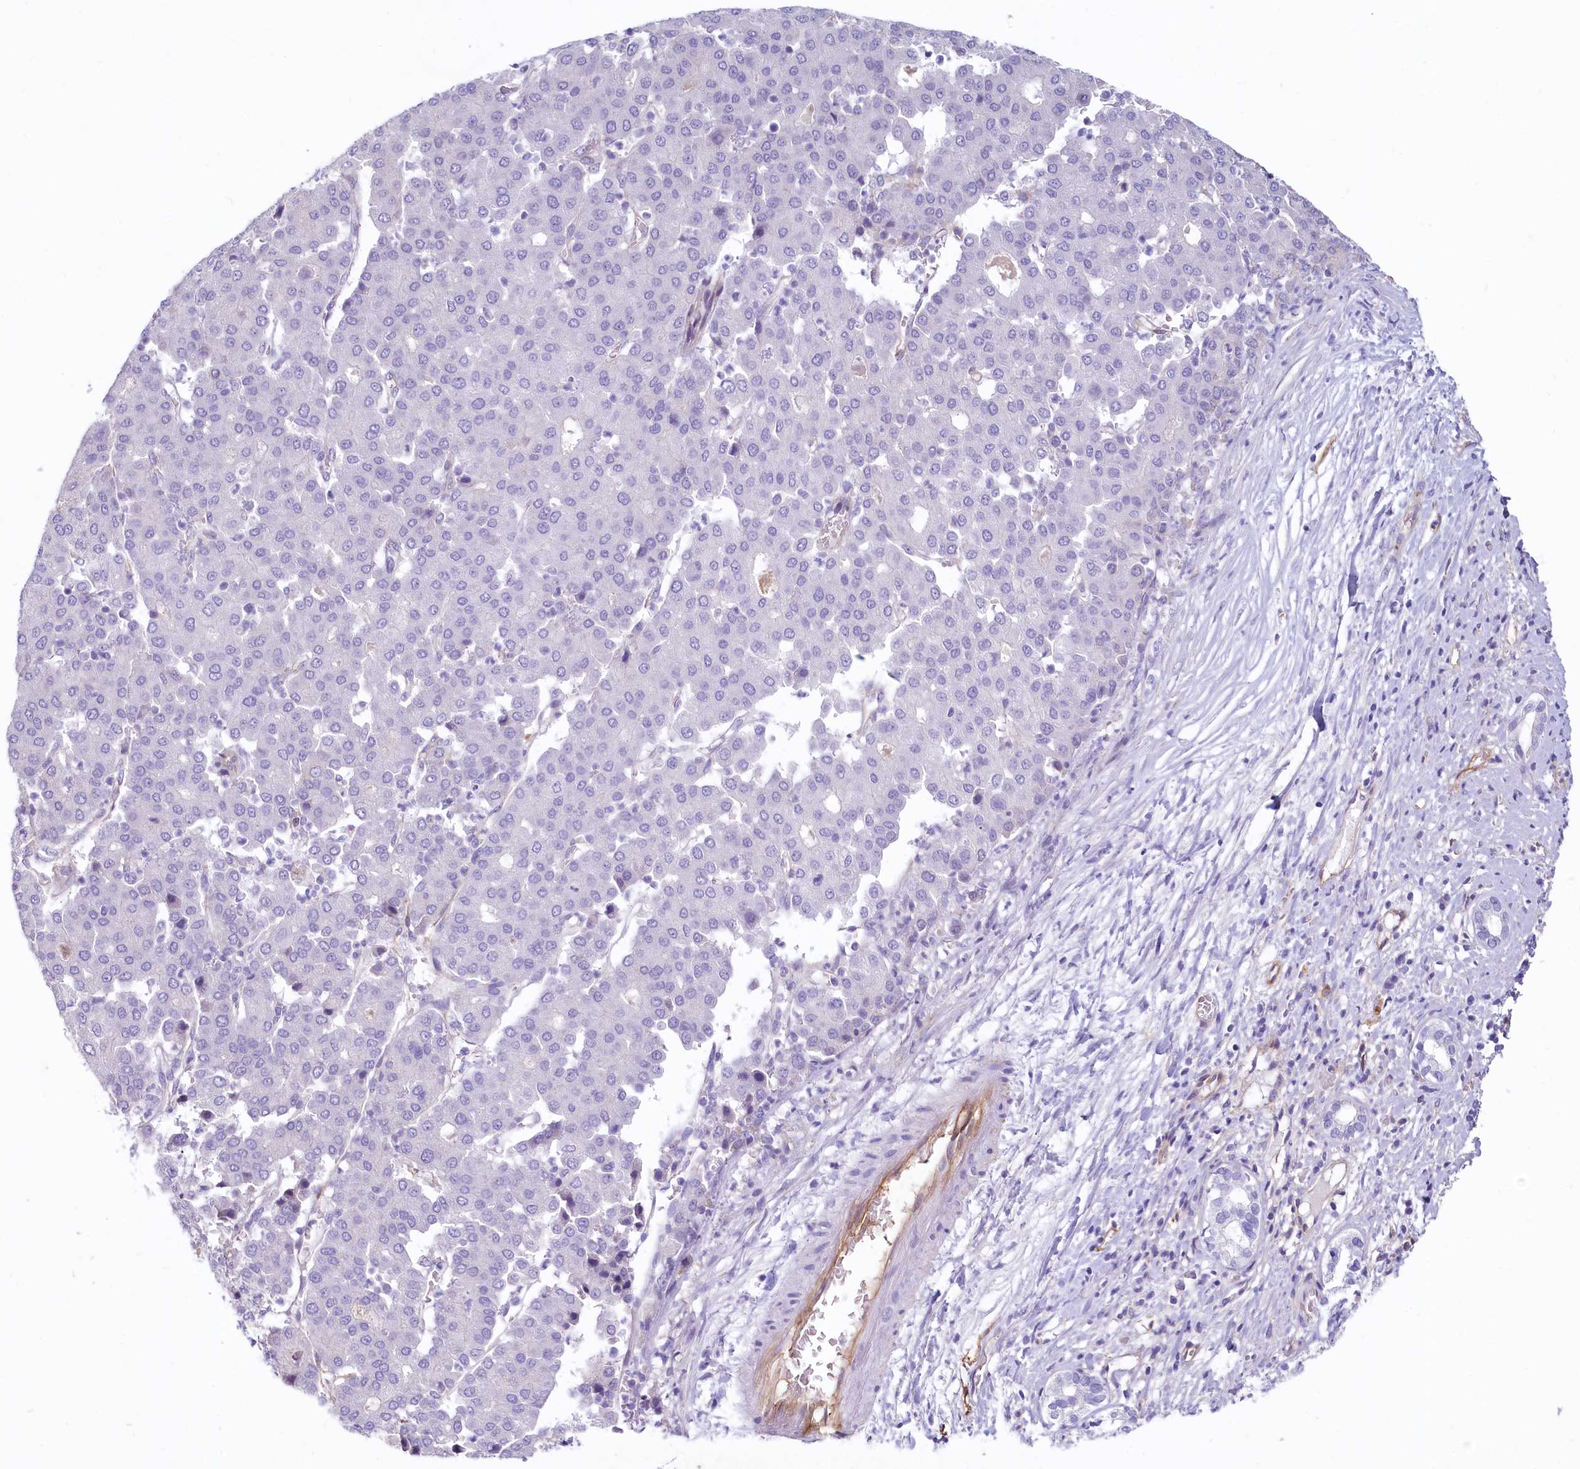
{"staining": {"intensity": "negative", "quantity": "none", "location": "none"}, "tissue": "liver cancer", "cell_type": "Tumor cells", "image_type": "cancer", "snomed": [{"axis": "morphology", "description": "Carcinoma, Hepatocellular, NOS"}, {"axis": "topography", "description": "Liver"}], "caption": "Immunohistochemistry image of neoplastic tissue: human liver cancer stained with DAB (3,3'-diaminobenzidine) reveals no significant protein expression in tumor cells.", "gene": "PROCR", "patient": {"sex": "male", "age": 65}}